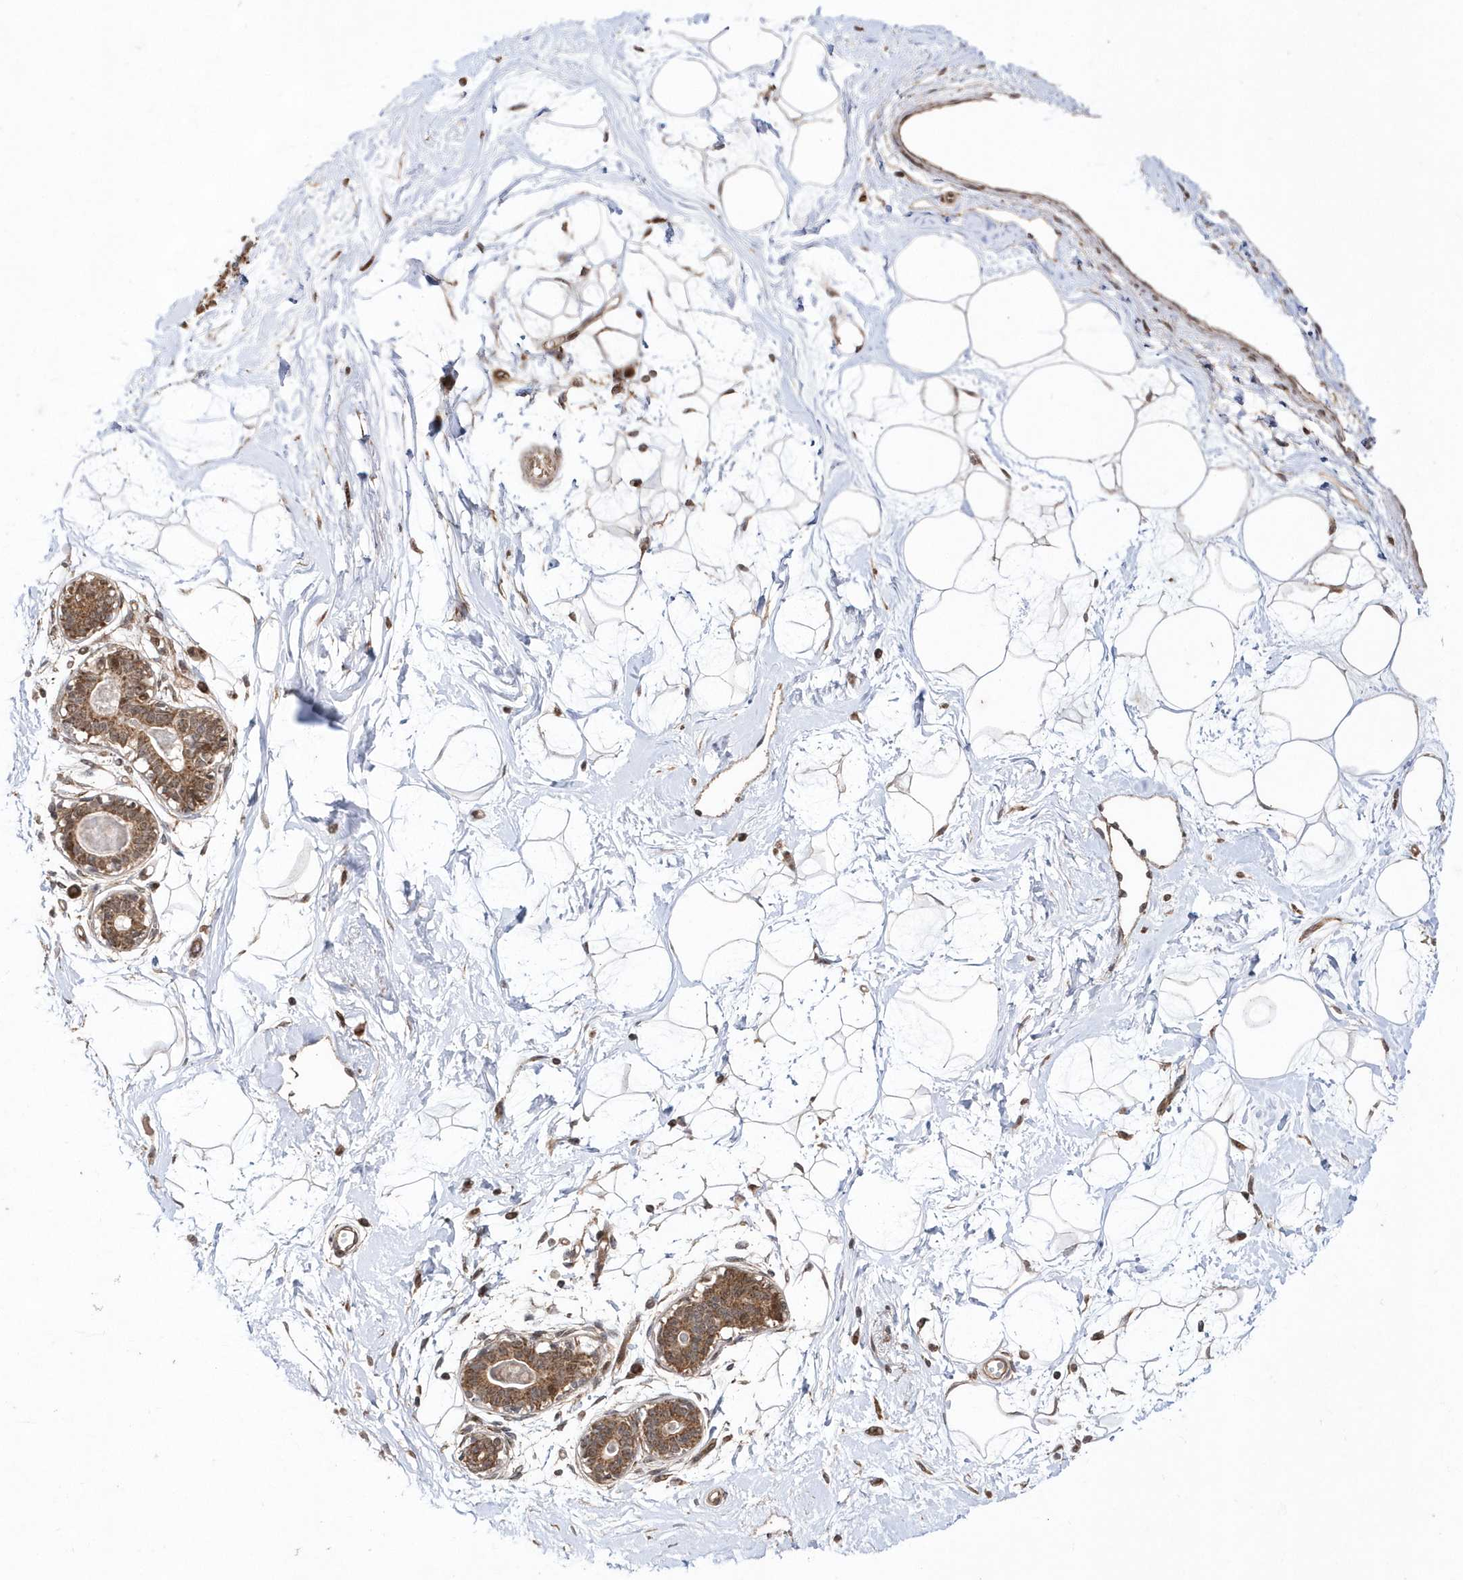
{"staining": {"intensity": "moderate", "quantity": "<25%", "location": "cytoplasmic/membranous,nuclear"}, "tissue": "breast", "cell_type": "Adipocytes", "image_type": "normal", "snomed": [{"axis": "morphology", "description": "Normal tissue, NOS"}, {"axis": "topography", "description": "Breast"}], "caption": "Adipocytes display low levels of moderate cytoplasmic/membranous,nuclear staining in approximately <25% of cells in unremarkable human breast. Ihc stains the protein in brown and the nuclei are stained blue.", "gene": "DALRD3", "patient": {"sex": "female", "age": 45}}